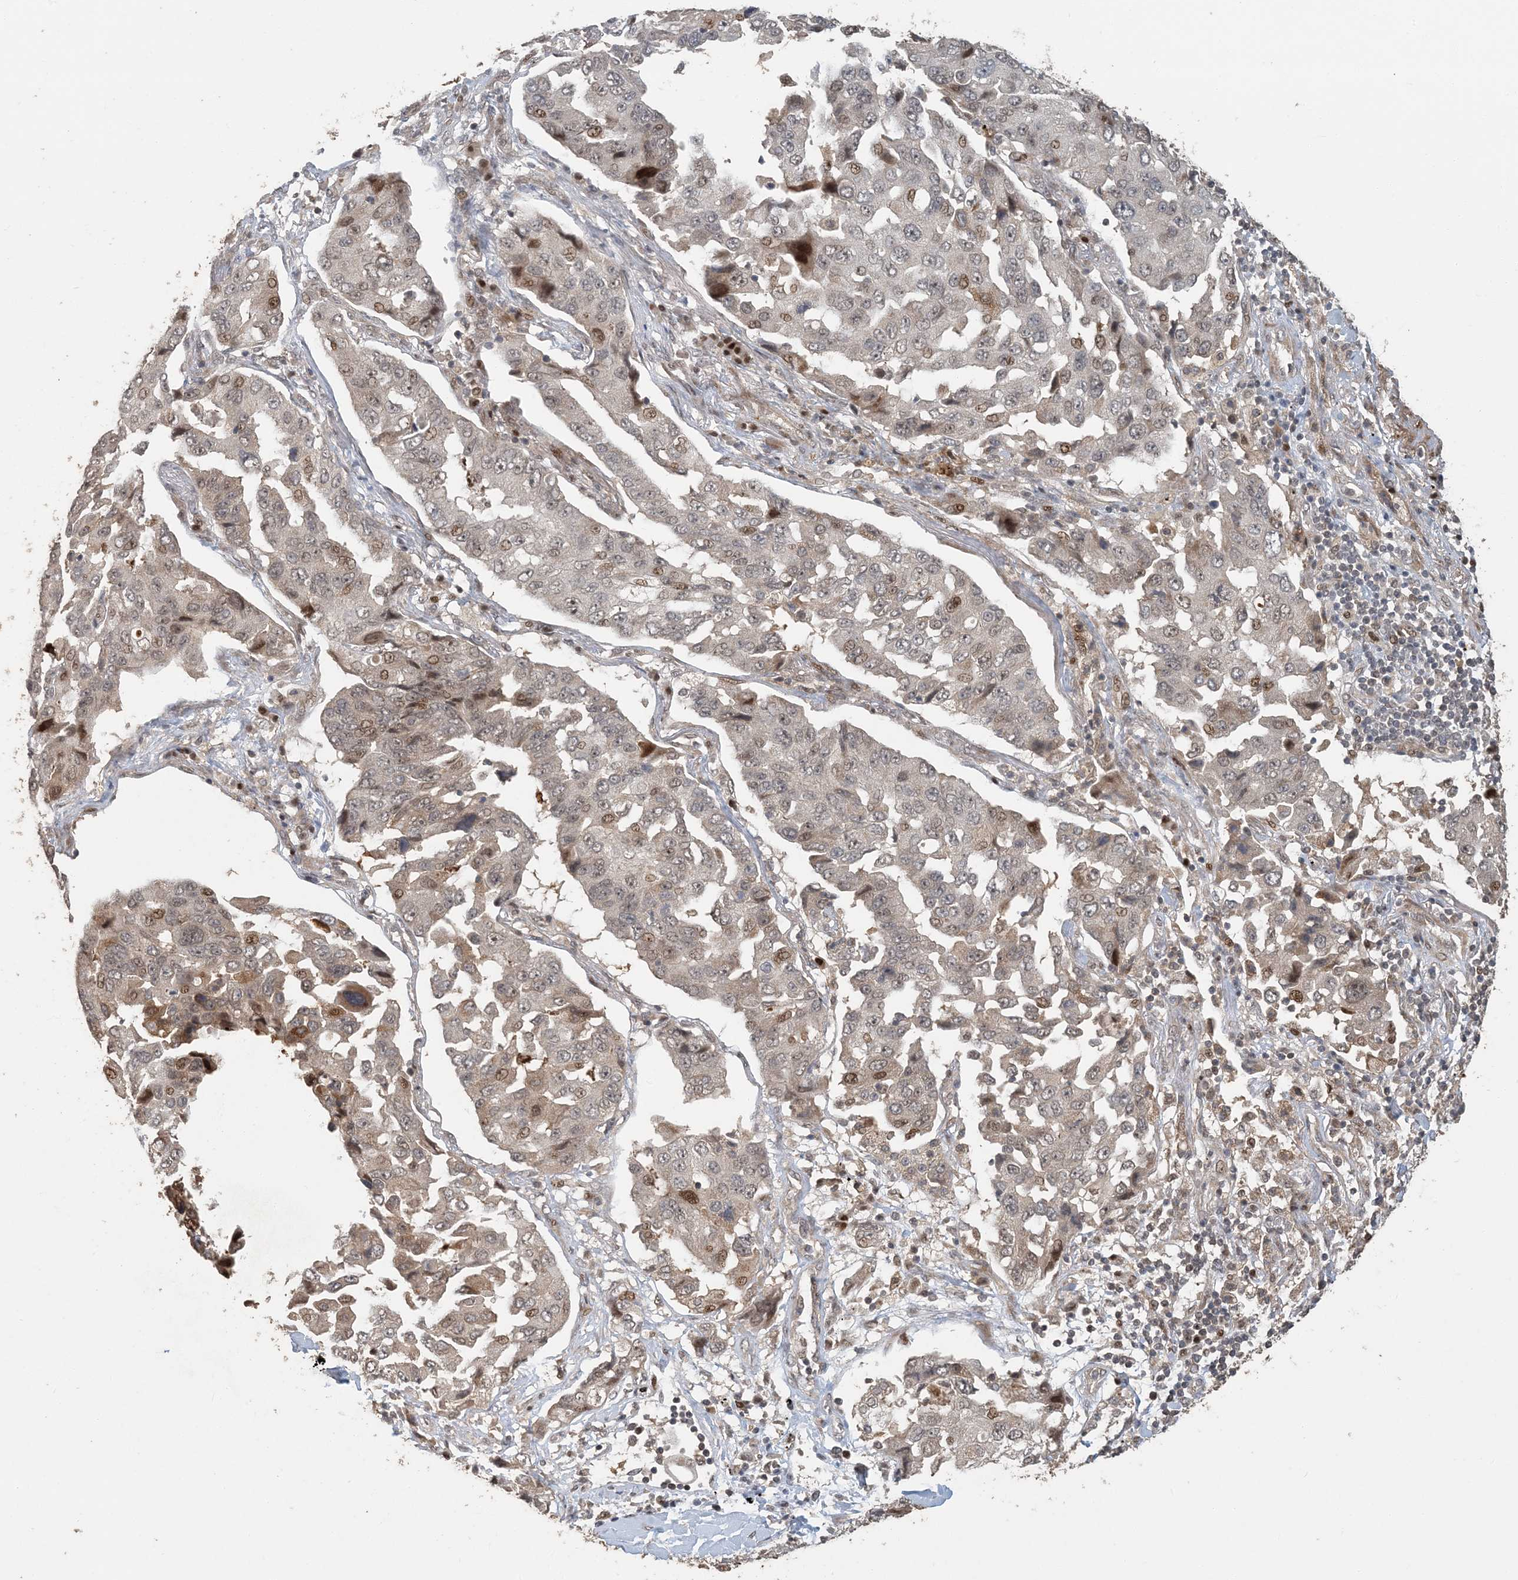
{"staining": {"intensity": "moderate", "quantity": "<25%", "location": "nuclear"}, "tissue": "lung cancer", "cell_type": "Tumor cells", "image_type": "cancer", "snomed": [{"axis": "morphology", "description": "Adenocarcinoma, NOS"}, {"axis": "topography", "description": "Lung"}], "caption": "This is a micrograph of IHC staining of lung adenocarcinoma, which shows moderate positivity in the nuclear of tumor cells.", "gene": "ATP13A2", "patient": {"sex": "female", "age": 65}}